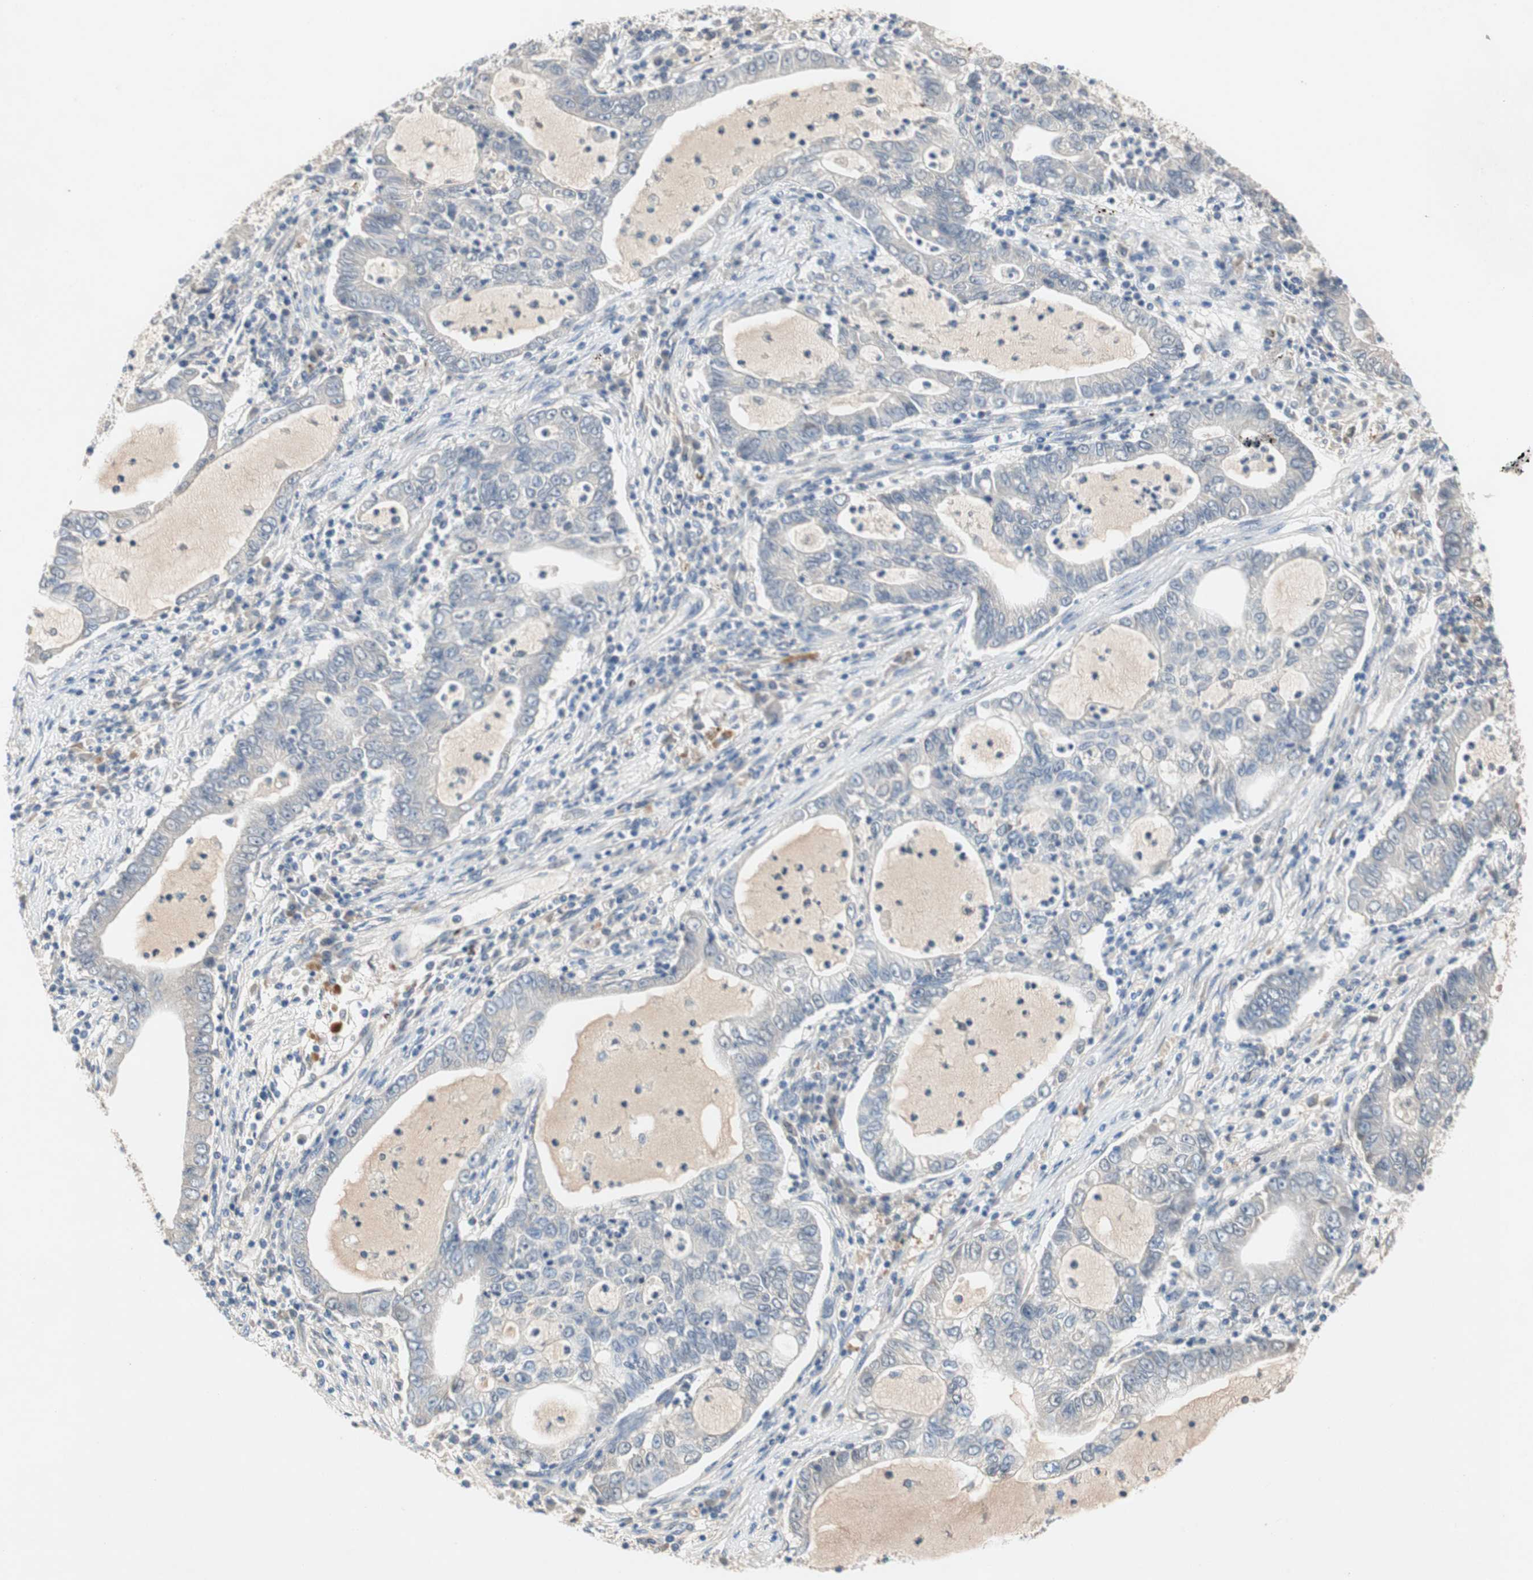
{"staining": {"intensity": "negative", "quantity": "none", "location": "none"}, "tissue": "lung cancer", "cell_type": "Tumor cells", "image_type": "cancer", "snomed": [{"axis": "morphology", "description": "Adenocarcinoma, NOS"}, {"axis": "topography", "description": "Lung"}], "caption": "IHC of human lung cancer (adenocarcinoma) demonstrates no positivity in tumor cells. (DAB immunohistochemistry (IHC), high magnification).", "gene": "RELB", "patient": {"sex": "female", "age": 51}}